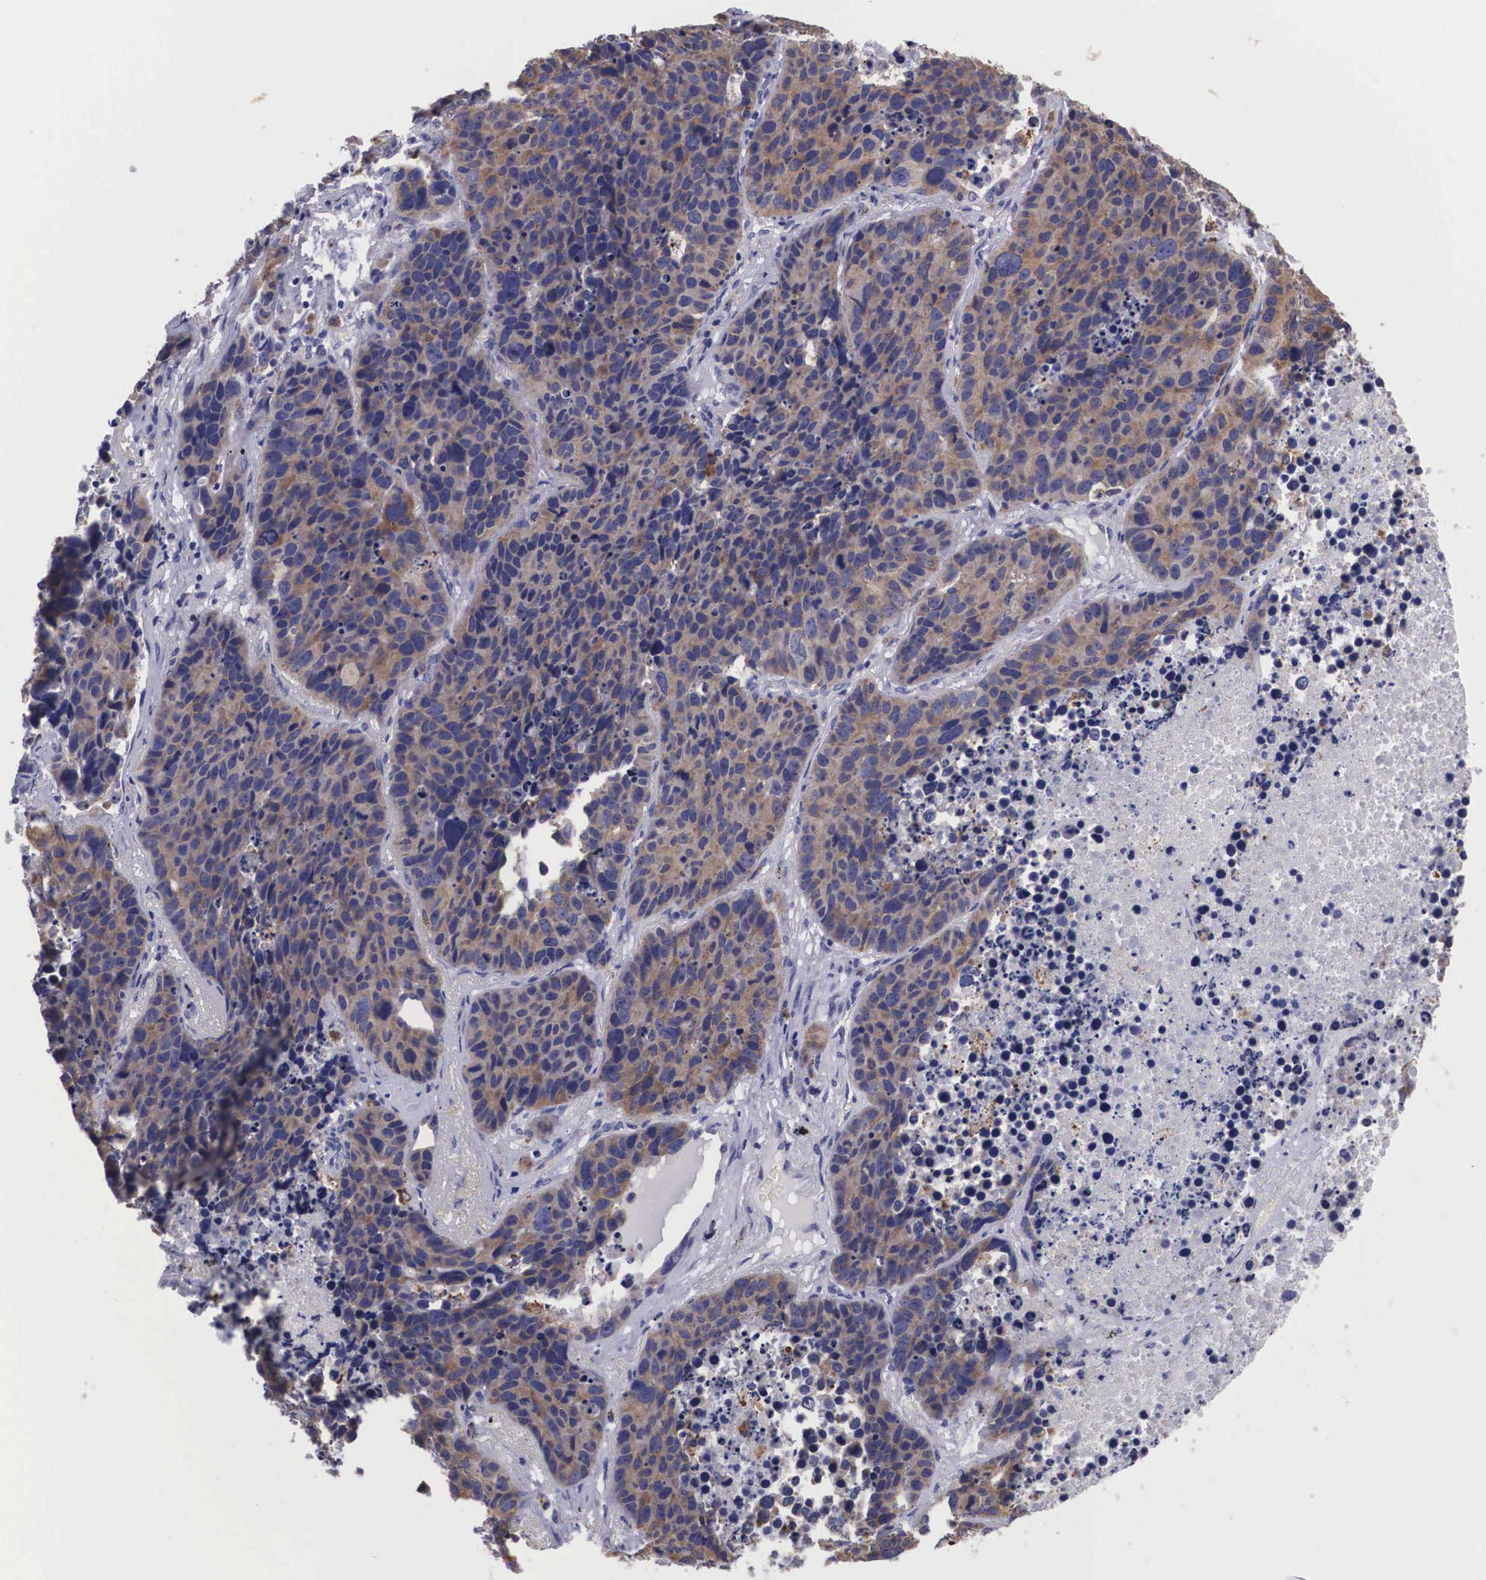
{"staining": {"intensity": "moderate", "quantity": "25%-75%", "location": "cytoplasmic/membranous"}, "tissue": "lung cancer", "cell_type": "Tumor cells", "image_type": "cancer", "snomed": [{"axis": "morphology", "description": "Carcinoid, malignant, NOS"}, {"axis": "topography", "description": "Lung"}], "caption": "Human carcinoid (malignant) (lung) stained with a brown dye demonstrates moderate cytoplasmic/membranous positive expression in approximately 25%-75% of tumor cells.", "gene": "CRELD2", "patient": {"sex": "male", "age": 60}}